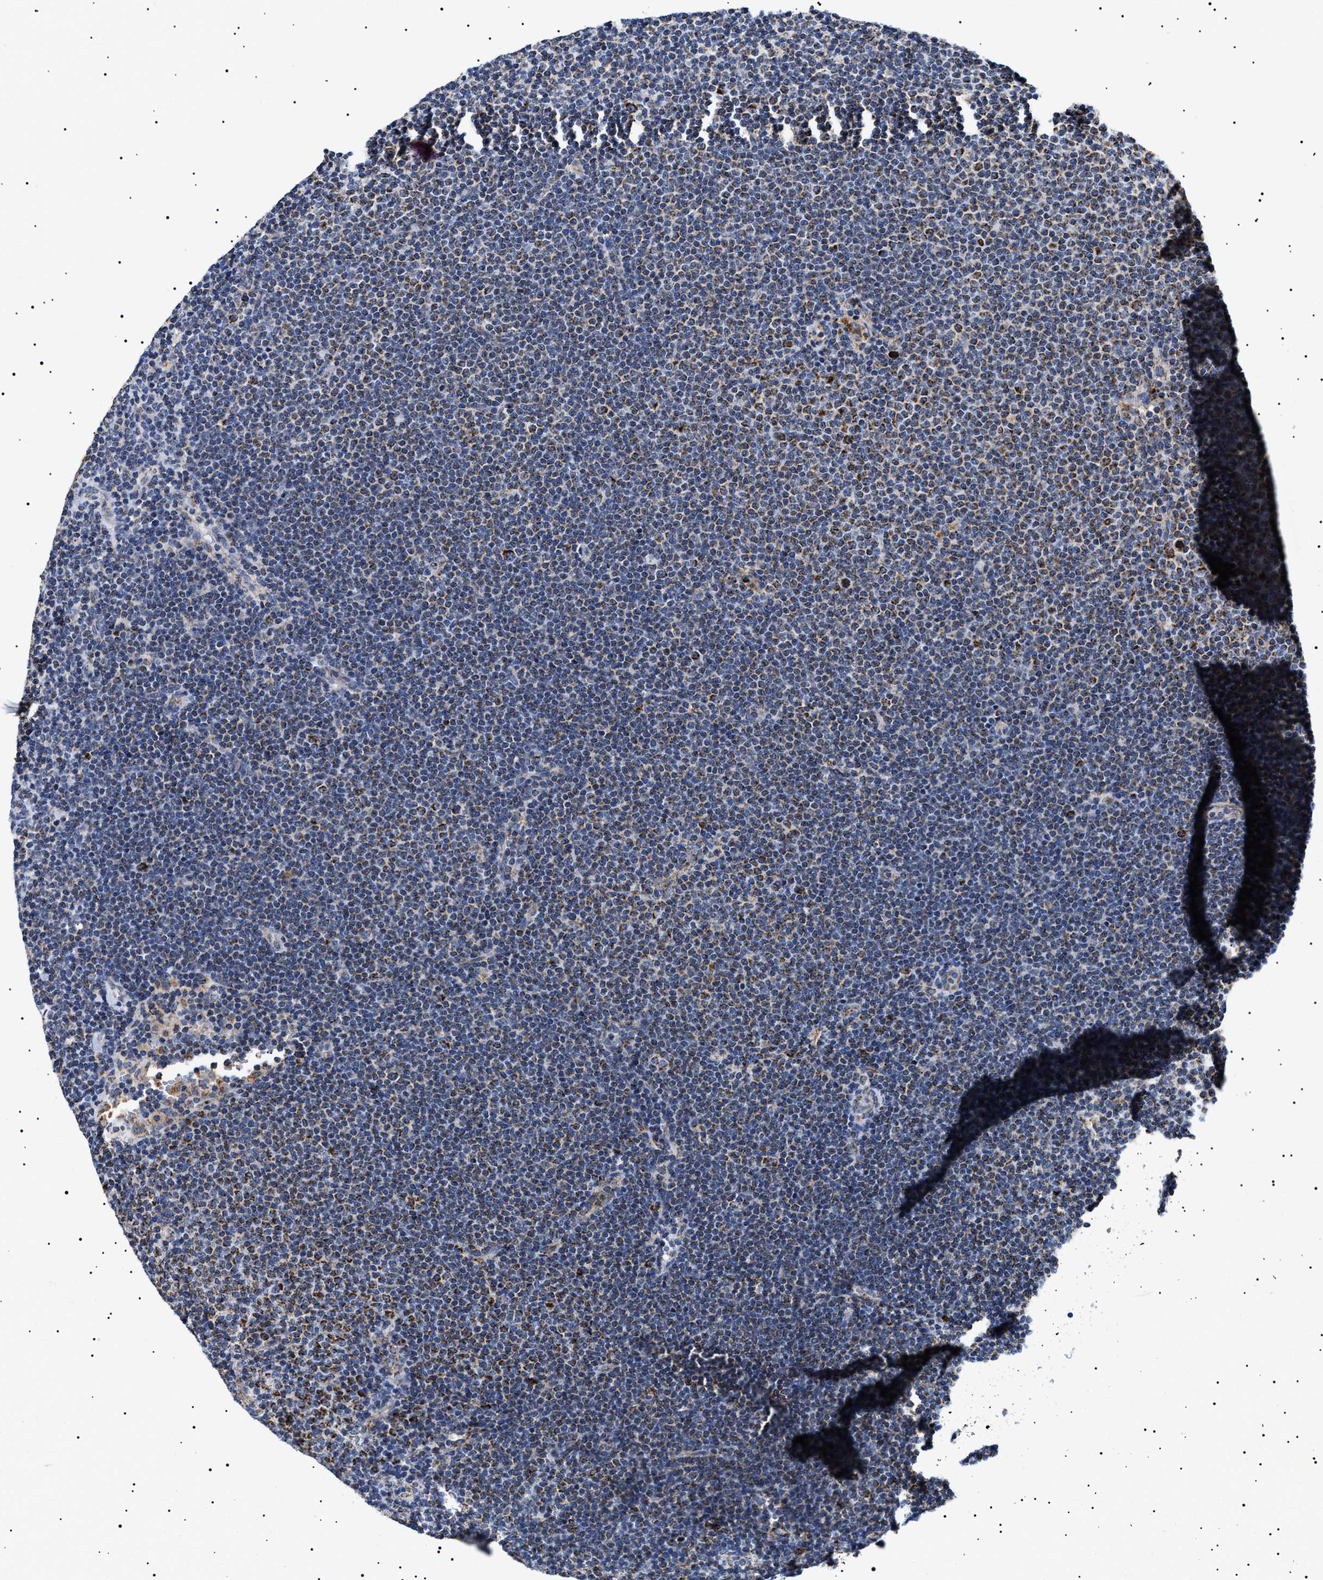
{"staining": {"intensity": "strong", "quantity": "25%-75%", "location": "cytoplasmic/membranous"}, "tissue": "lymphoma", "cell_type": "Tumor cells", "image_type": "cancer", "snomed": [{"axis": "morphology", "description": "Malignant lymphoma, non-Hodgkin's type, Low grade"}, {"axis": "topography", "description": "Lymph node"}], "caption": "Malignant lymphoma, non-Hodgkin's type (low-grade) stained for a protein reveals strong cytoplasmic/membranous positivity in tumor cells.", "gene": "CHRDL2", "patient": {"sex": "female", "age": 53}}